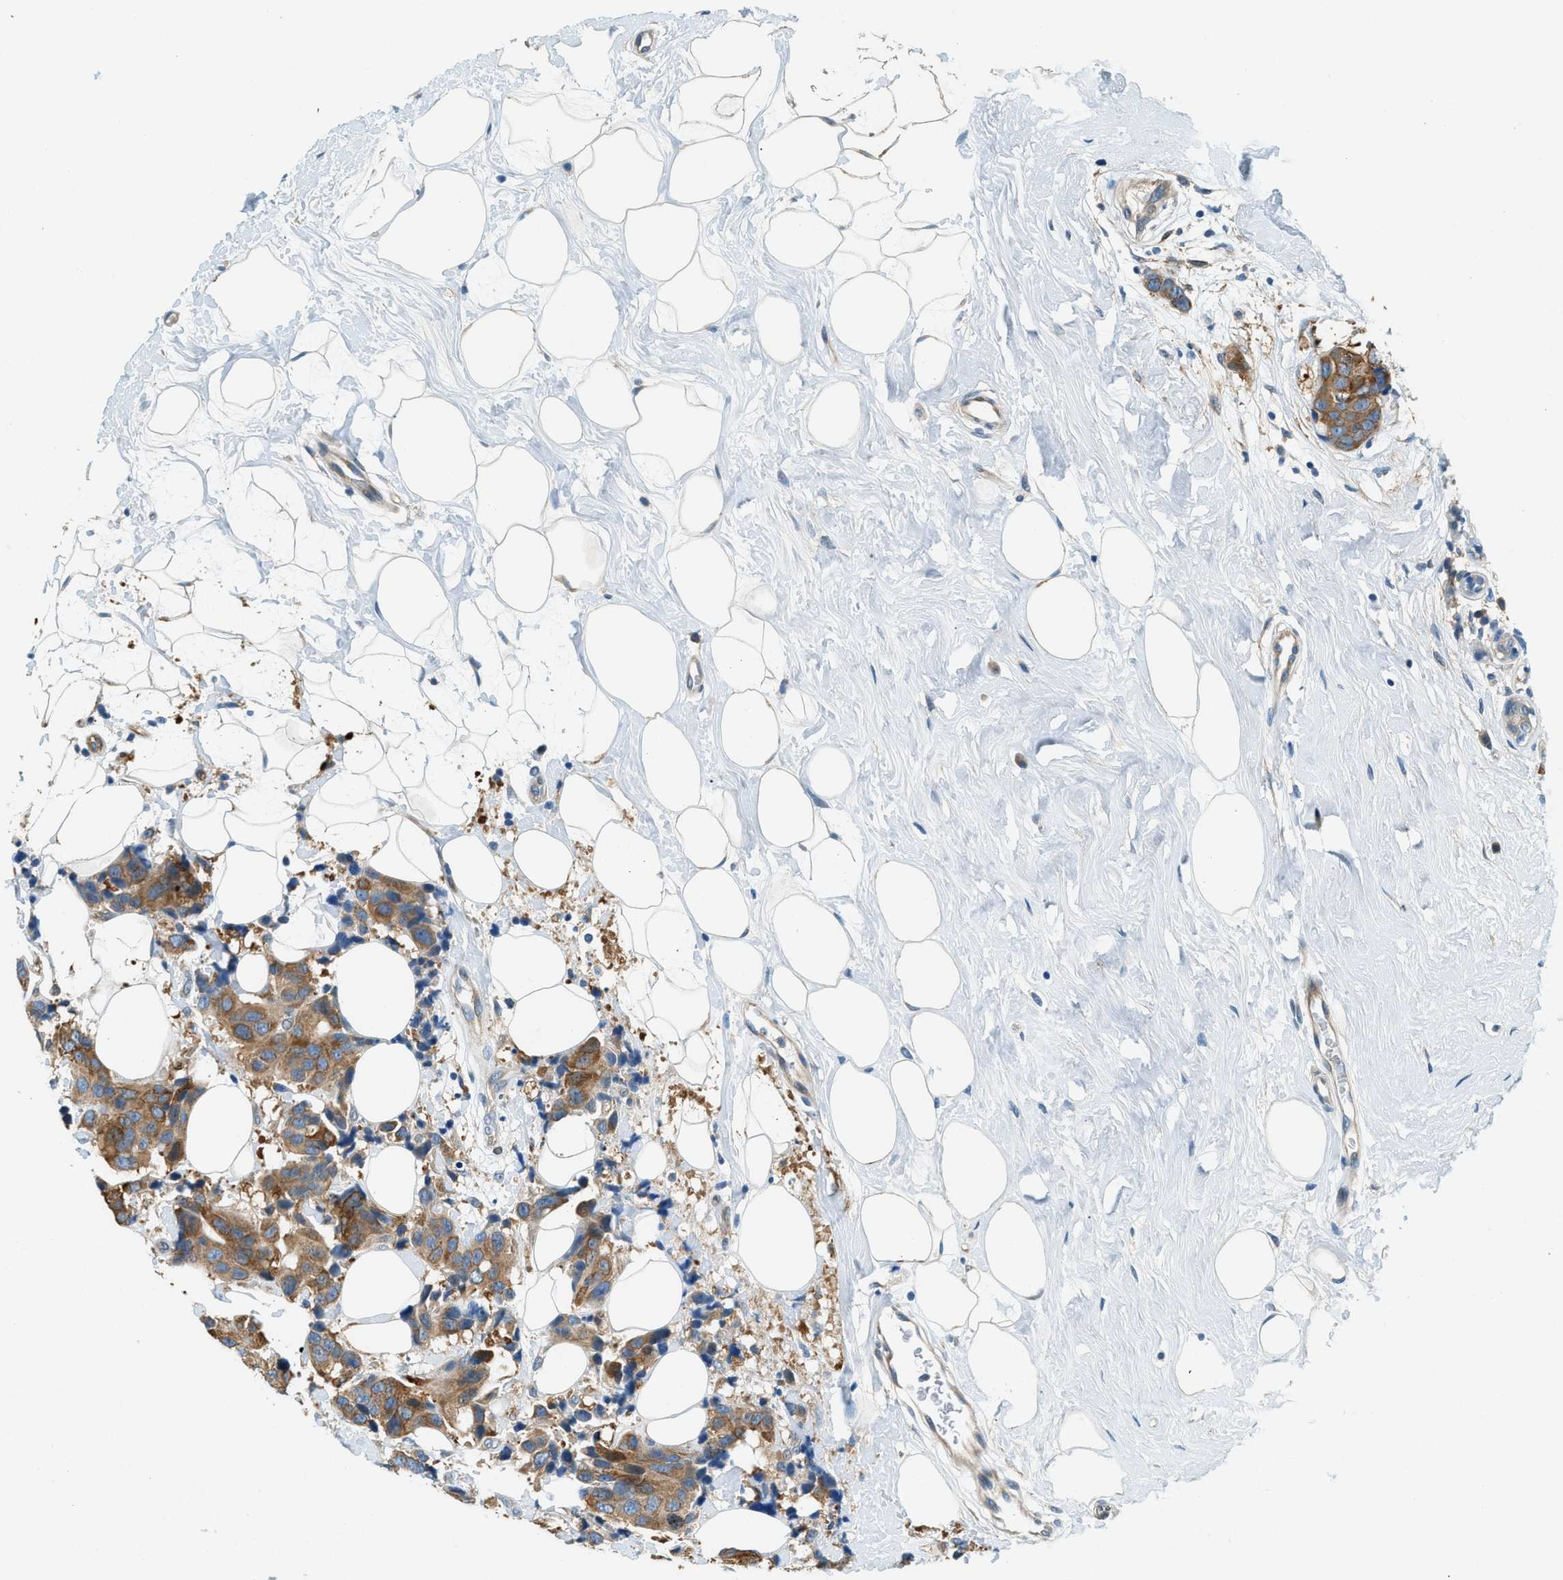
{"staining": {"intensity": "moderate", "quantity": ">75%", "location": "cytoplasmic/membranous"}, "tissue": "breast cancer", "cell_type": "Tumor cells", "image_type": "cancer", "snomed": [{"axis": "morphology", "description": "Normal tissue, NOS"}, {"axis": "morphology", "description": "Duct carcinoma"}, {"axis": "topography", "description": "Breast"}], "caption": "Protein expression analysis of breast intraductal carcinoma exhibits moderate cytoplasmic/membranous expression in approximately >75% of tumor cells.", "gene": "ZNF367", "patient": {"sex": "female", "age": 39}}